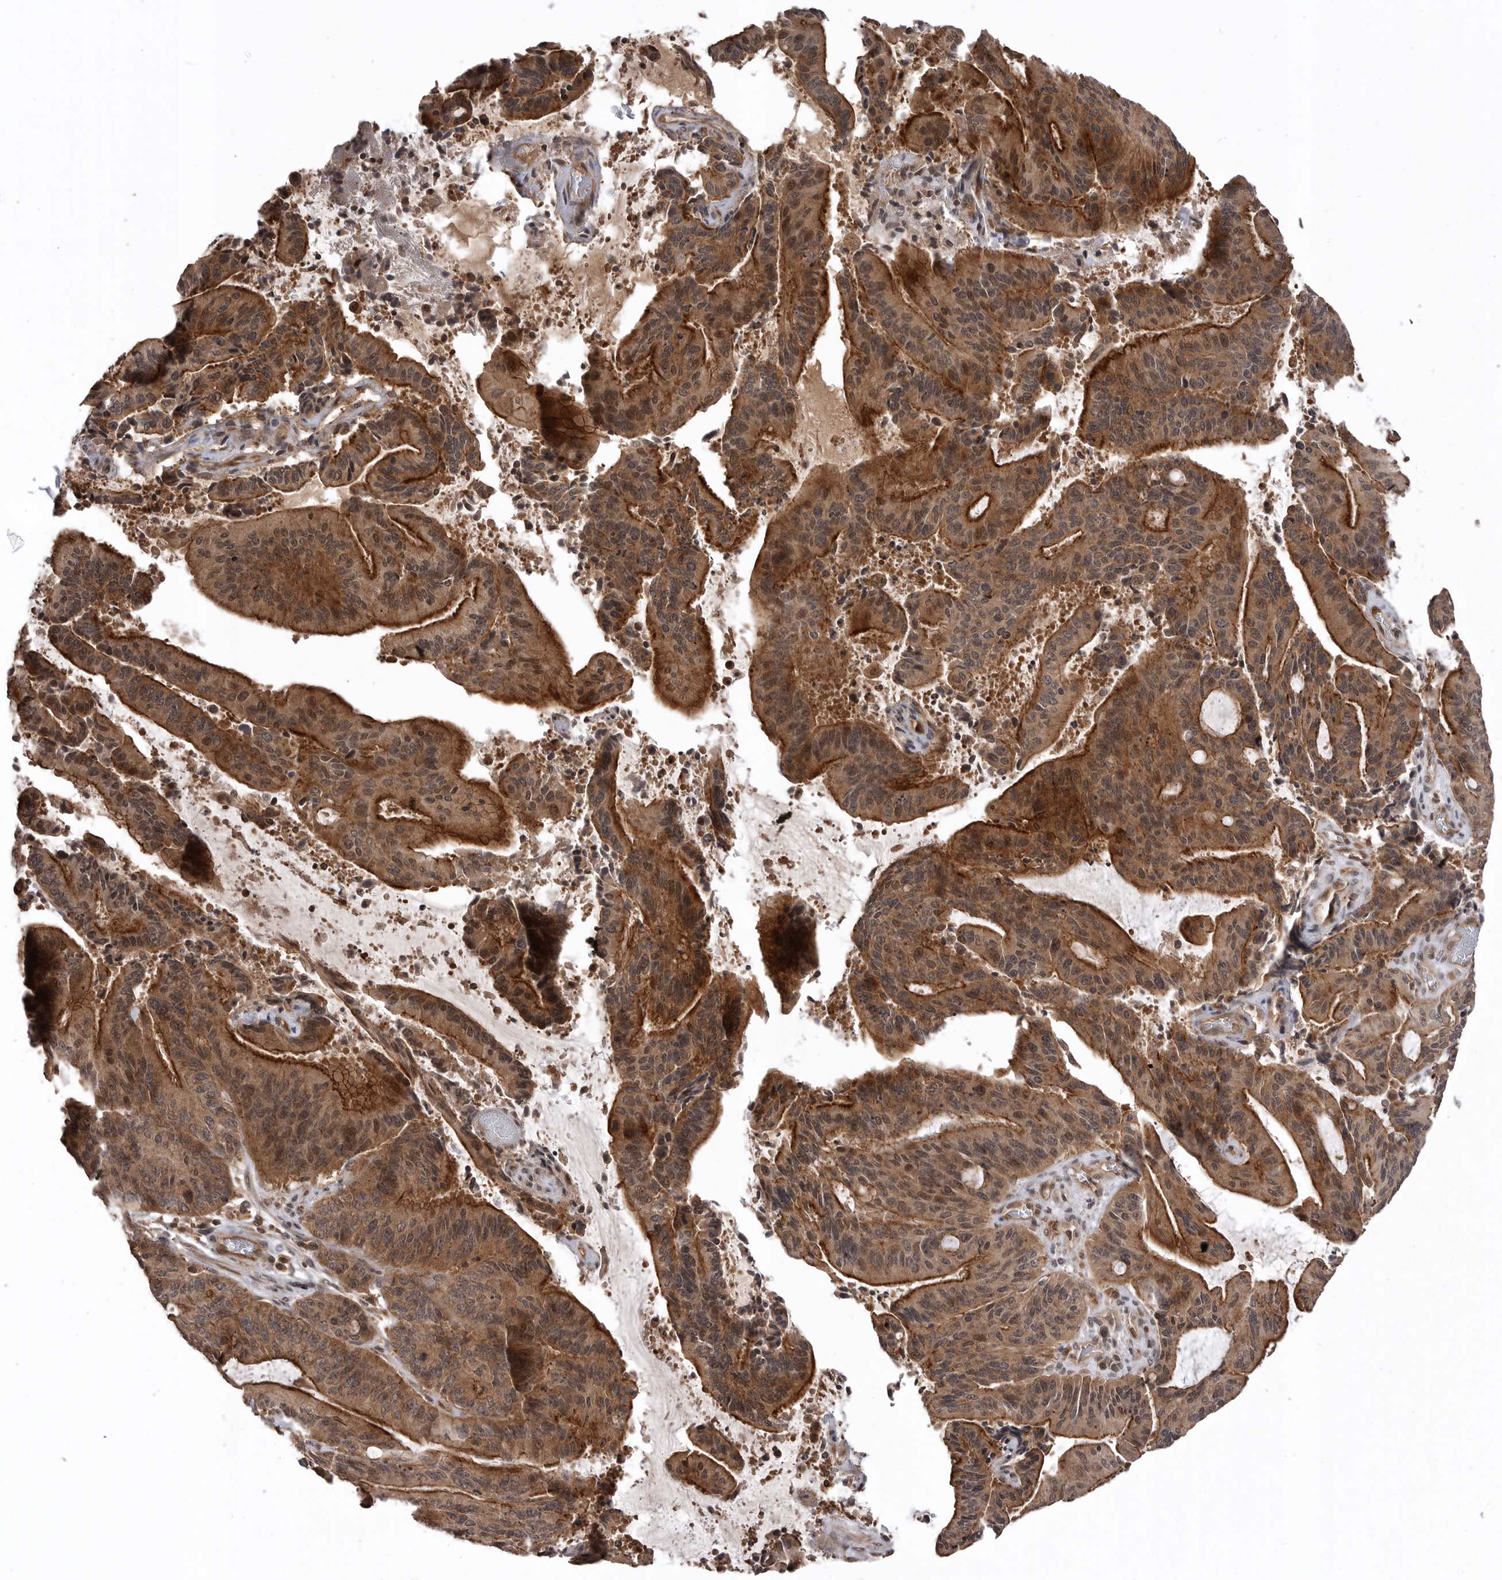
{"staining": {"intensity": "moderate", "quantity": ">75%", "location": "cytoplasmic/membranous,nuclear"}, "tissue": "liver cancer", "cell_type": "Tumor cells", "image_type": "cancer", "snomed": [{"axis": "morphology", "description": "Normal tissue, NOS"}, {"axis": "morphology", "description": "Cholangiocarcinoma"}, {"axis": "topography", "description": "Liver"}, {"axis": "topography", "description": "Peripheral nerve tissue"}], "caption": "Liver cholangiocarcinoma stained with a protein marker displays moderate staining in tumor cells.", "gene": "AOAH", "patient": {"sex": "female", "age": 73}}